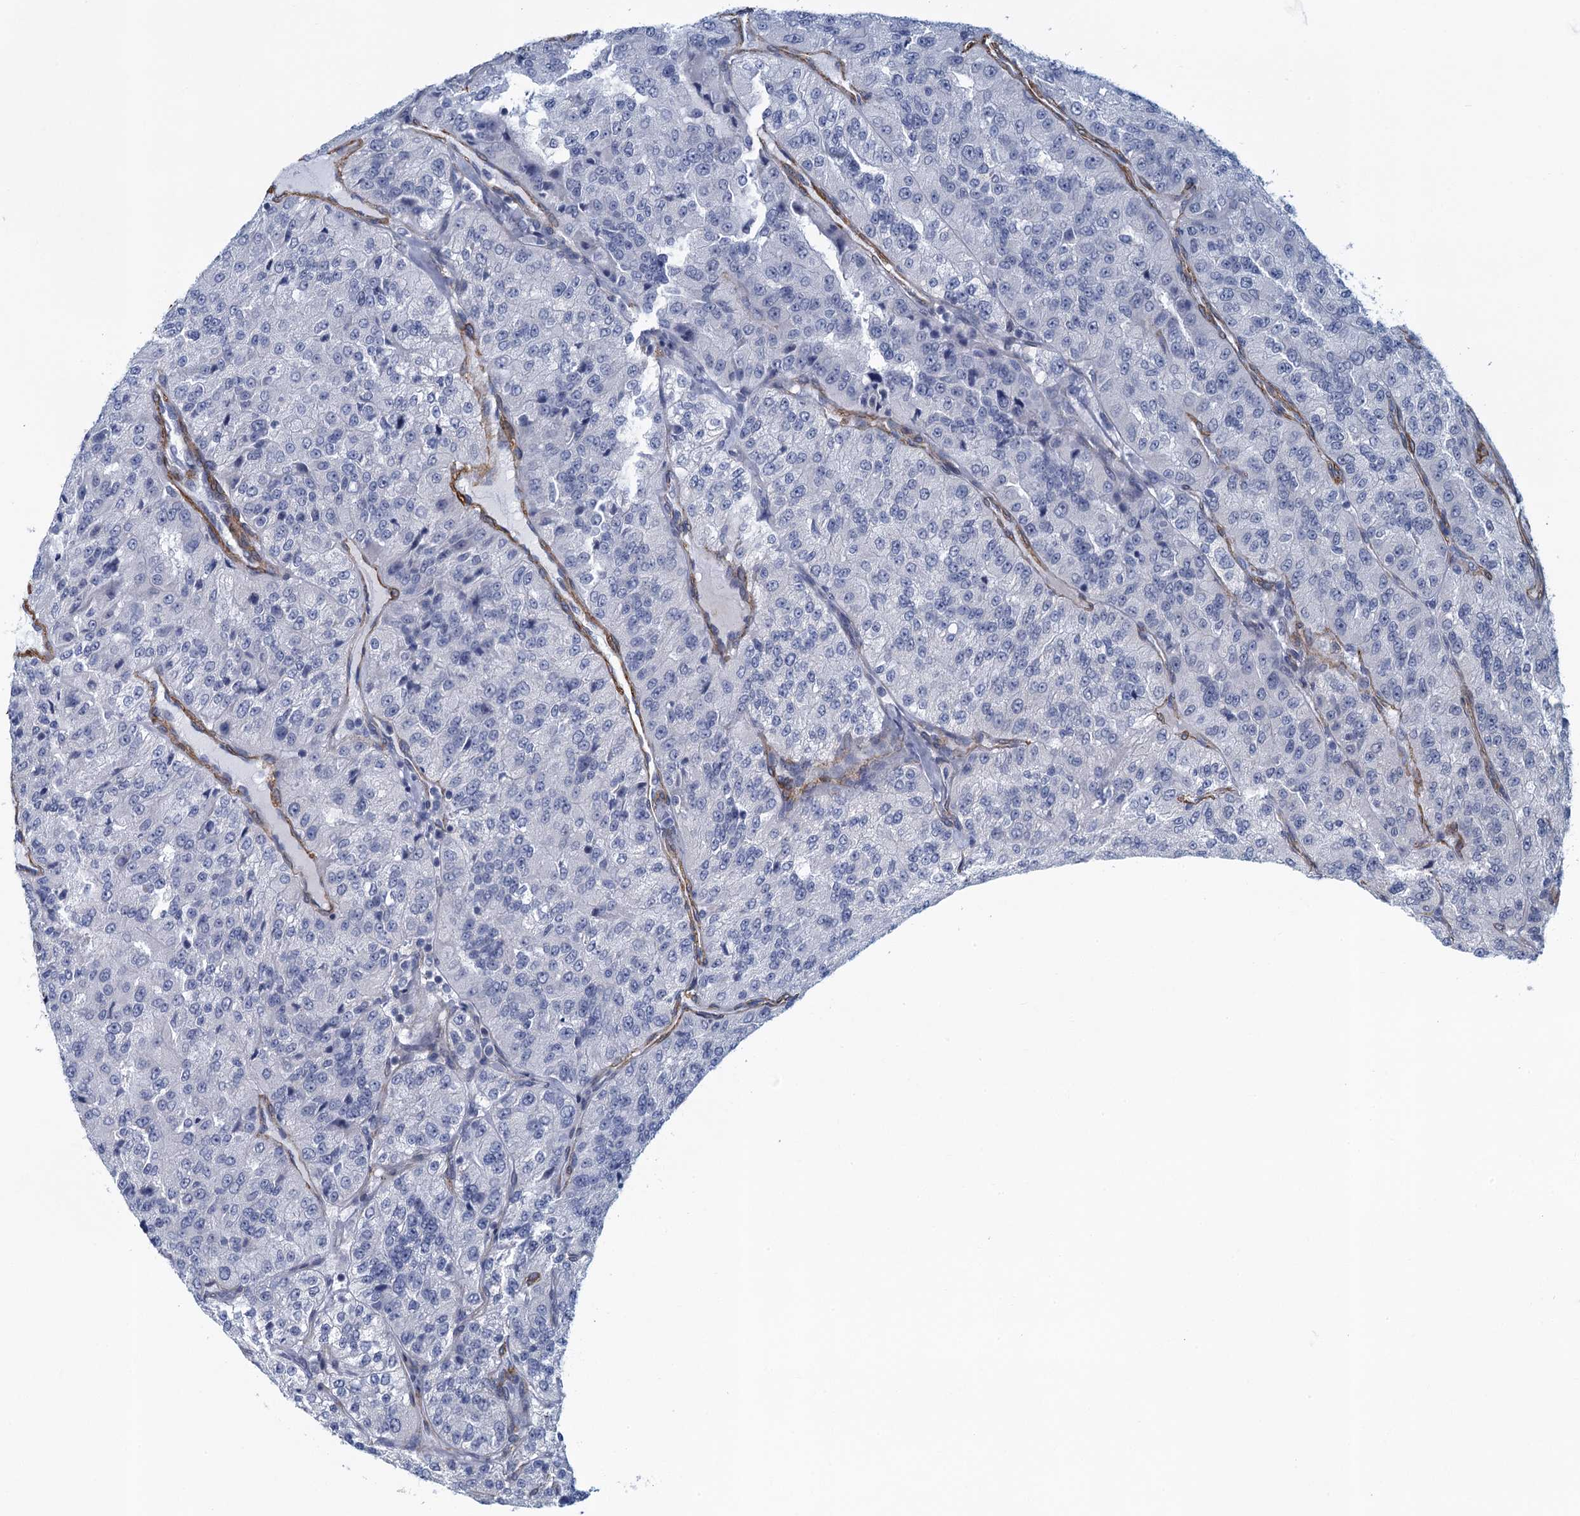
{"staining": {"intensity": "negative", "quantity": "none", "location": "none"}, "tissue": "renal cancer", "cell_type": "Tumor cells", "image_type": "cancer", "snomed": [{"axis": "morphology", "description": "Adenocarcinoma, NOS"}, {"axis": "topography", "description": "Kidney"}], "caption": "DAB immunohistochemical staining of adenocarcinoma (renal) shows no significant expression in tumor cells.", "gene": "ALG2", "patient": {"sex": "female", "age": 63}}